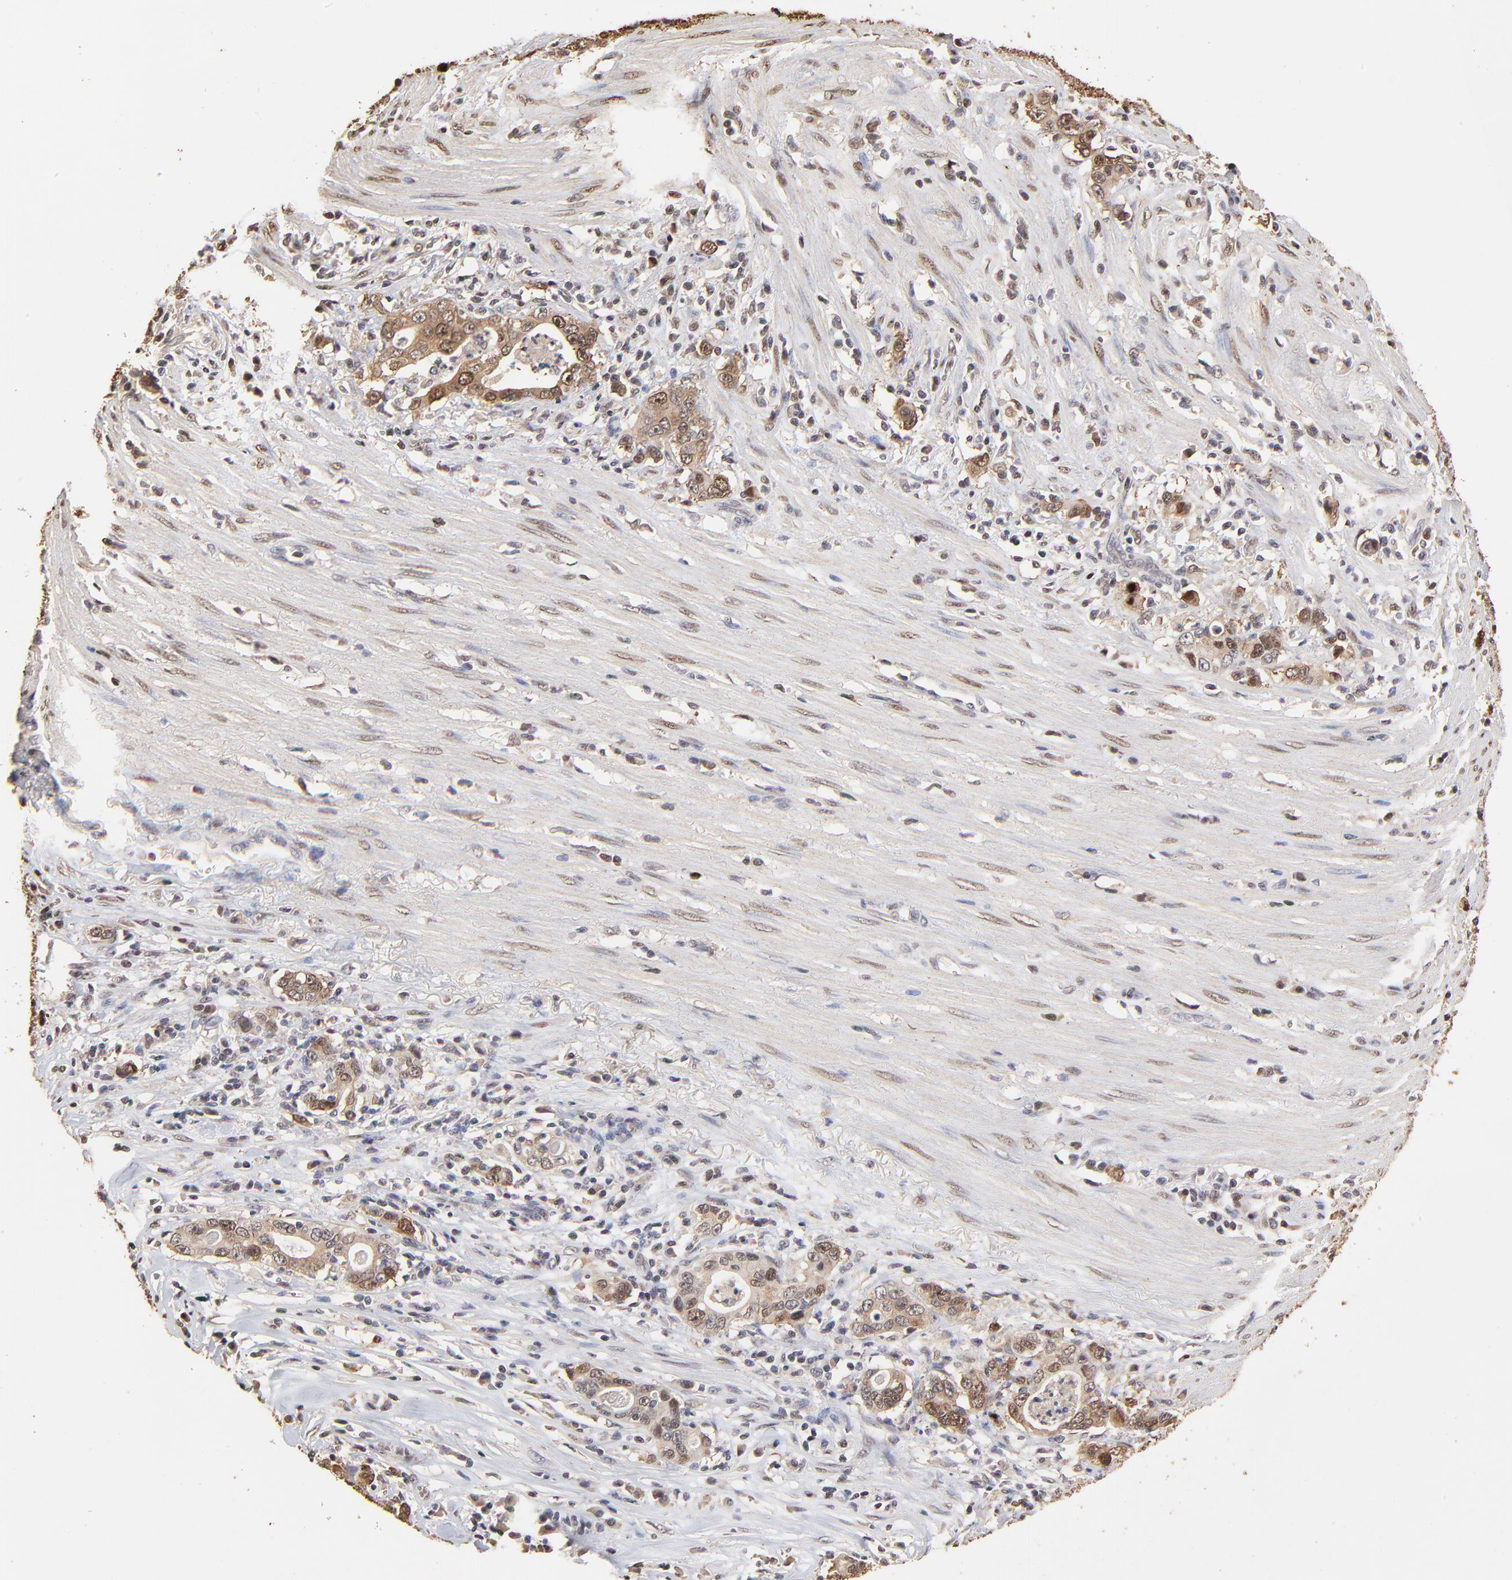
{"staining": {"intensity": "moderate", "quantity": ">75%", "location": "cytoplasmic/membranous,nuclear"}, "tissue": "stomach cancer", "cell_type": "Tumor cells", "image_type": "cancer", "snomed": [{"axis": "morphology", "description": "Adenocarcinoma, NOS"}, {"axis": "topography", "description": "Stomach, lower"}], "caption": "DAB (3,3'-diaminobenzidine) immunohistochemical staining of human adenocarcinoma (stomach) shows moderate cytoplasmic/membranous and nuclear protein positivity in approximately >75% of tumor cells. (Brightfield microscopy of DAB IHC at high magnification).", "gene": "BIRC5", "patient": {"sex": "female", "age": 72}}